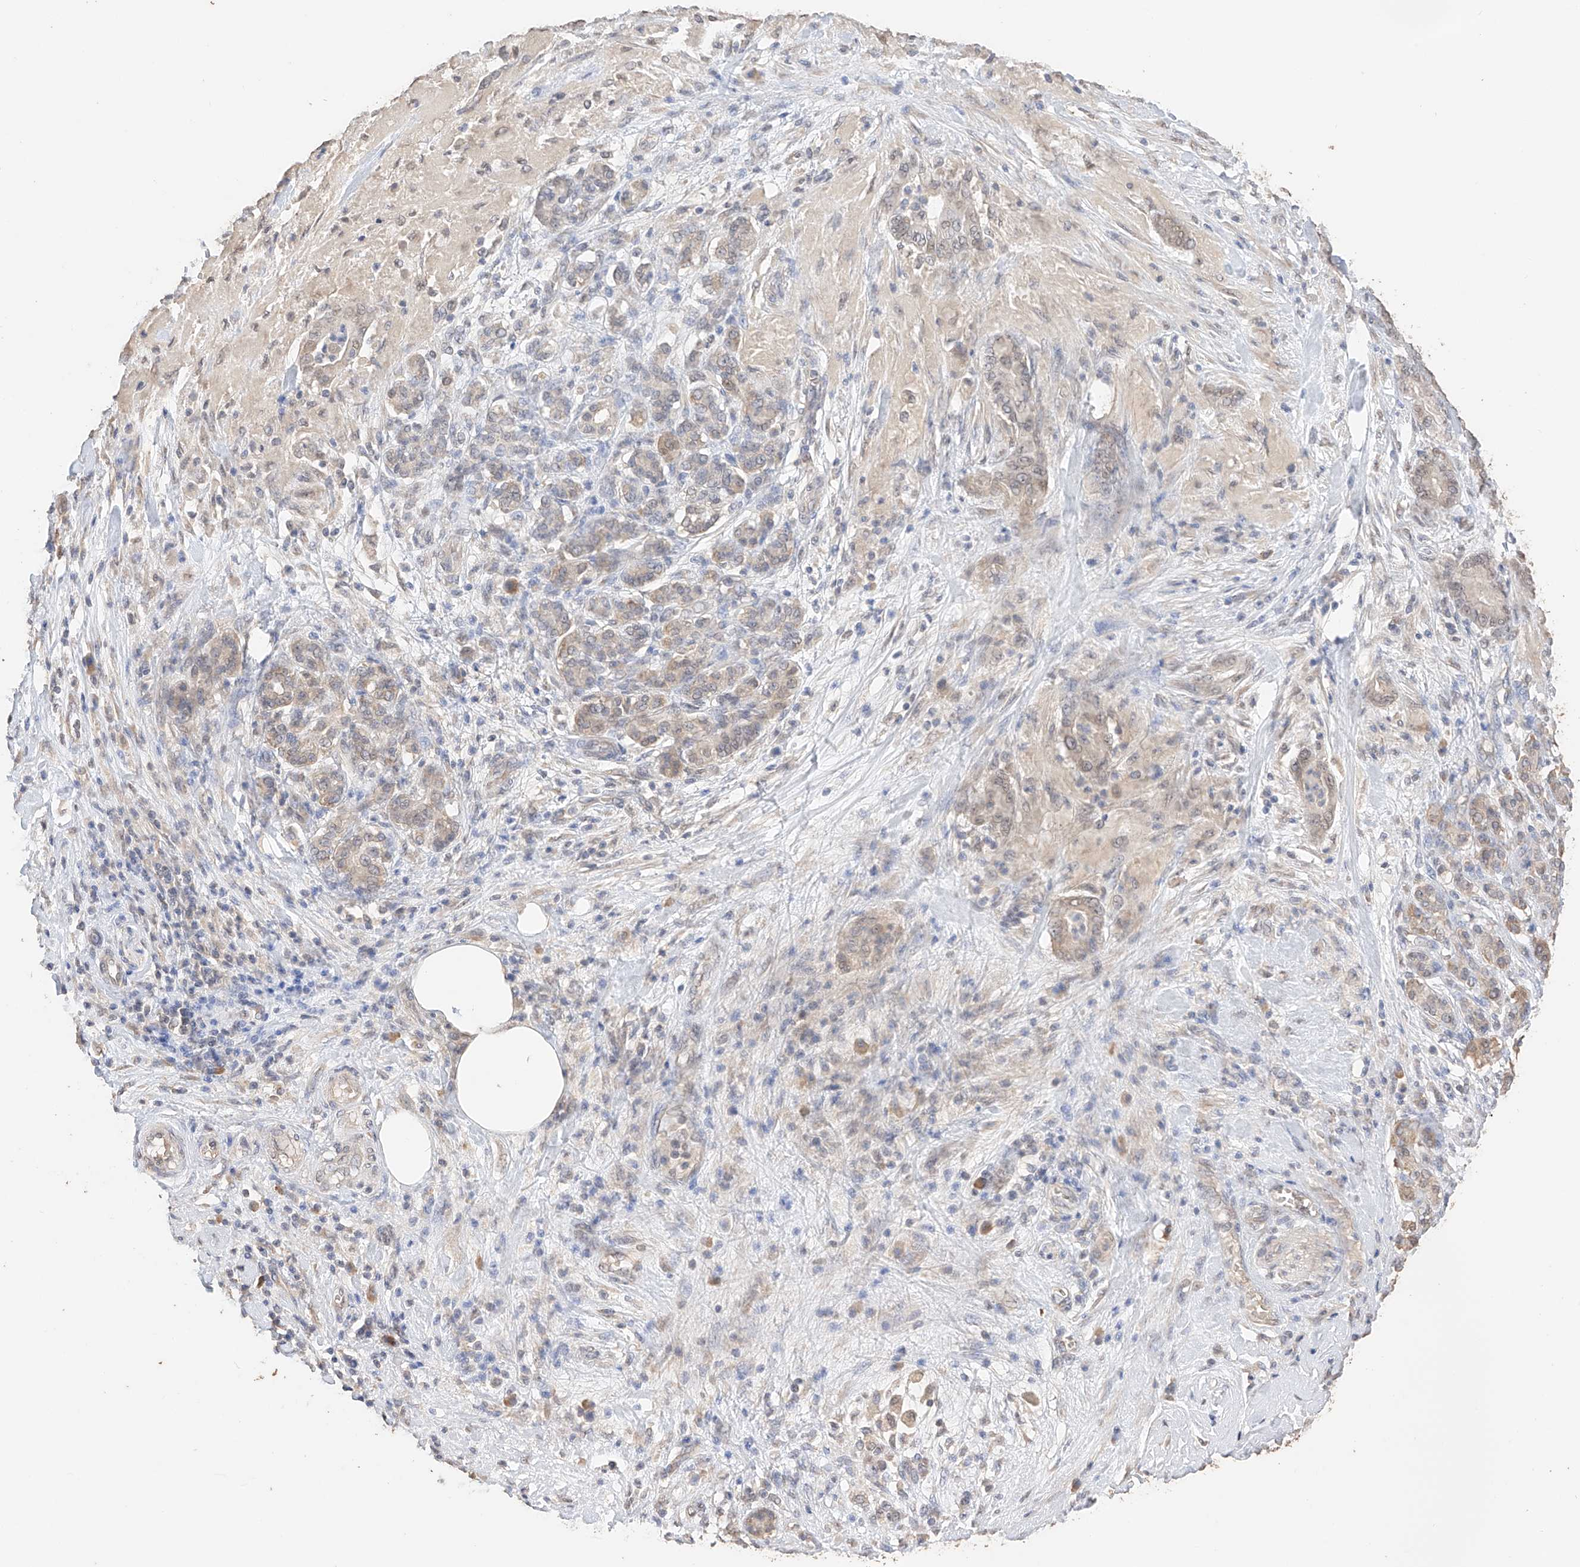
{"staining": {"intensity": "weak", "quantity": "25%-75%", "location": "cytoplasmic/membranous,nuclear"}, "tissue": "pancreatic cancer", "cell_type": "Tumor cells", "image_type": "cancer", "snomed": [{"axis": "morphology", "description": "Normal tissue, NOS"}, {"axis": "morphology", "description": "Adenocarcinoma, NOS"}, {"axis": "topography", "description": "Pancreas"}], "caption": "Brown immunohistochemical staining in pancreatic cancer exhibits weak cytoplasmic/membranous and nuclear expression in approximately 25%-75% of tumor cells.", "gene": "IL22RA2", "patient": {"sex": "male", "age": 63}}